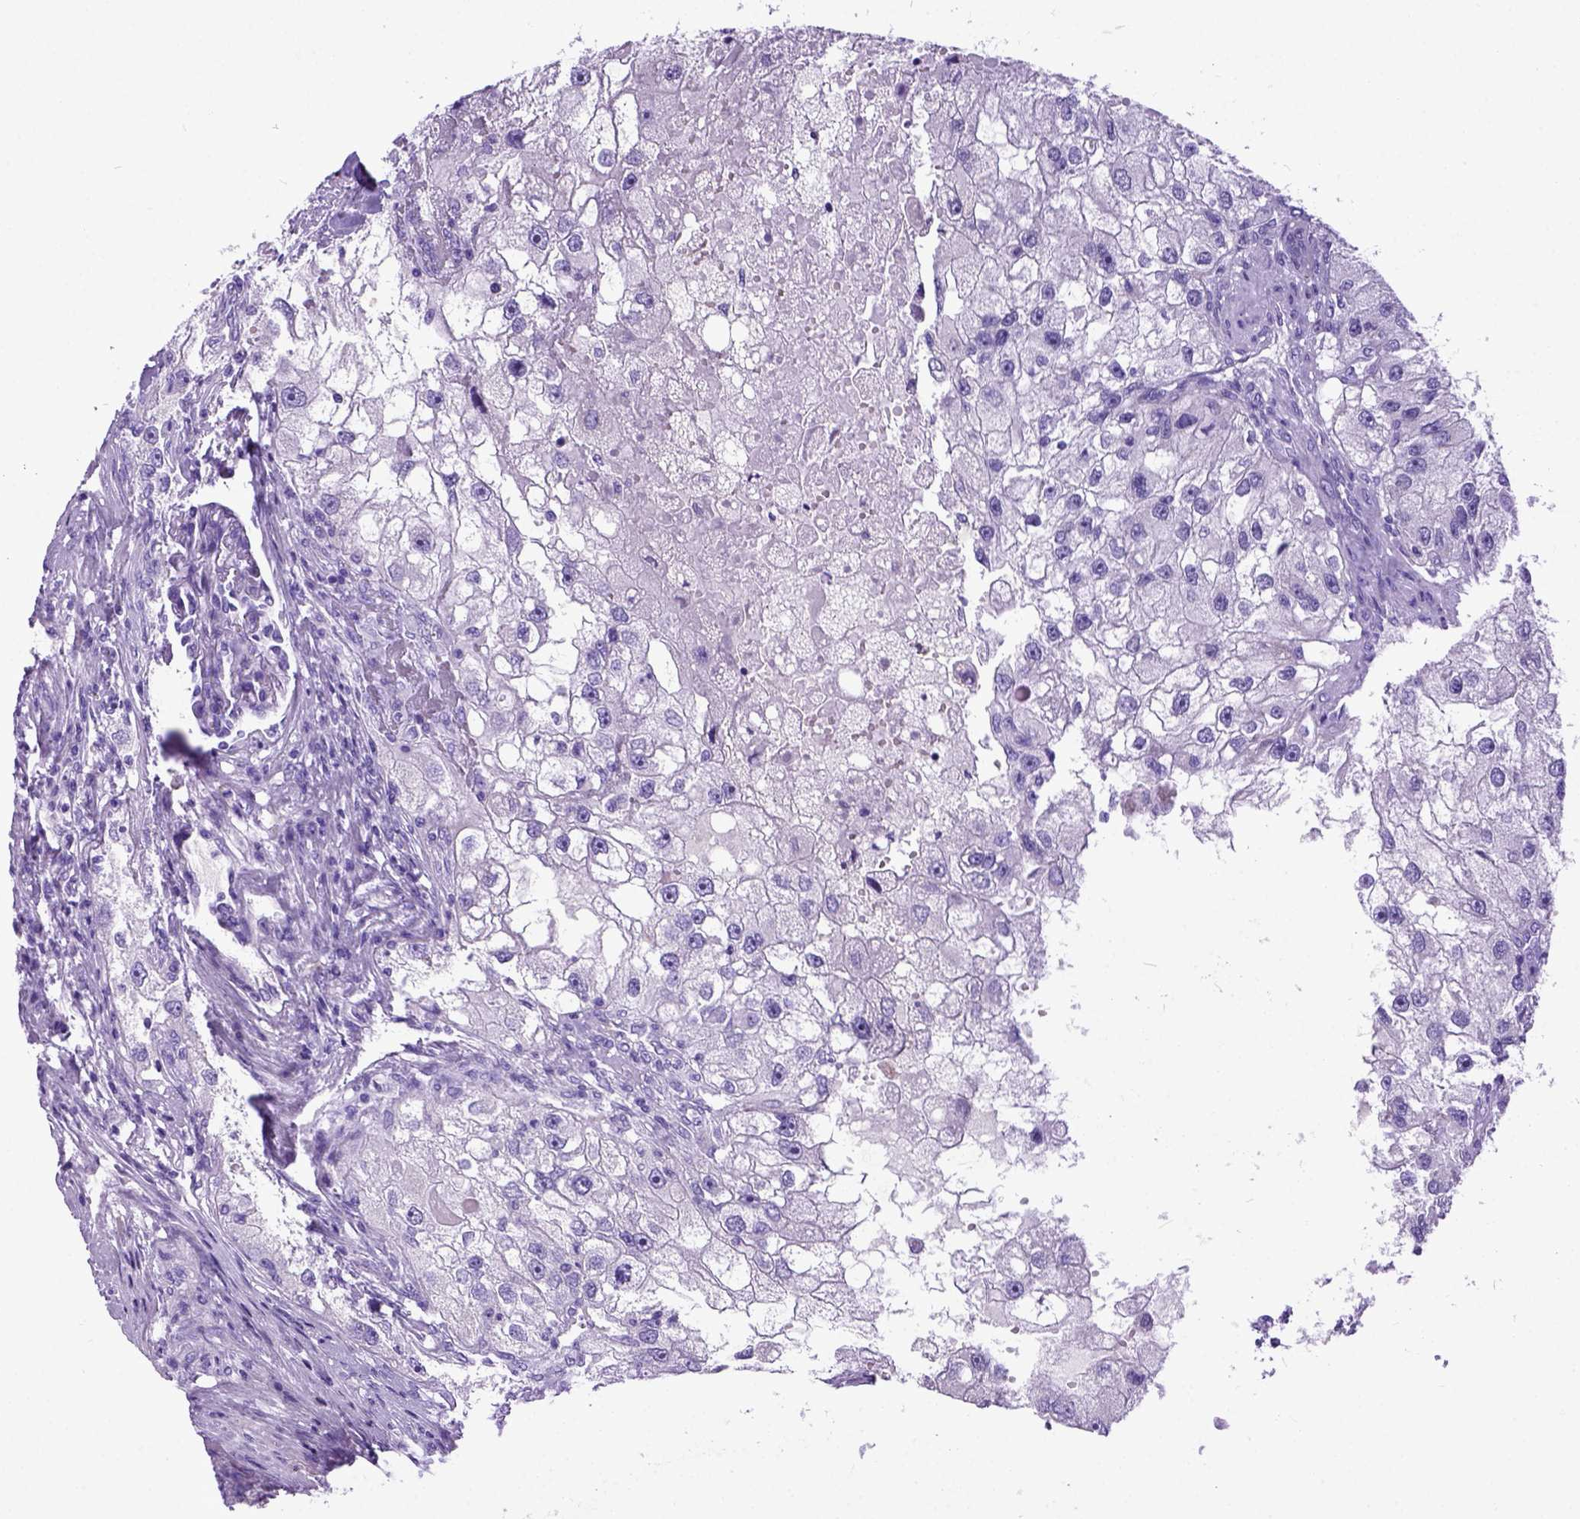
{"staining": {"intensity": "negative", "quantity": "none", "location": "none"}, "tissue": "renal cancer", "cell_type": "Tumor cells", "image_type": "cancer", "snomed": [{"axis": "morphology", "description": "Adenocarcinoma, NOS"}, {"axis": "topography", "description": "Kidney"}], "caption": "DAB (3,3'-diaminobenzidine) immunohistochemical staining of human renal adenocarcinoma demonstrates no significant positivity in tumor cells. Nuclei are stained in blue.", "gene": "IGF2", "patient": {"sex": "male", "age": 63}}